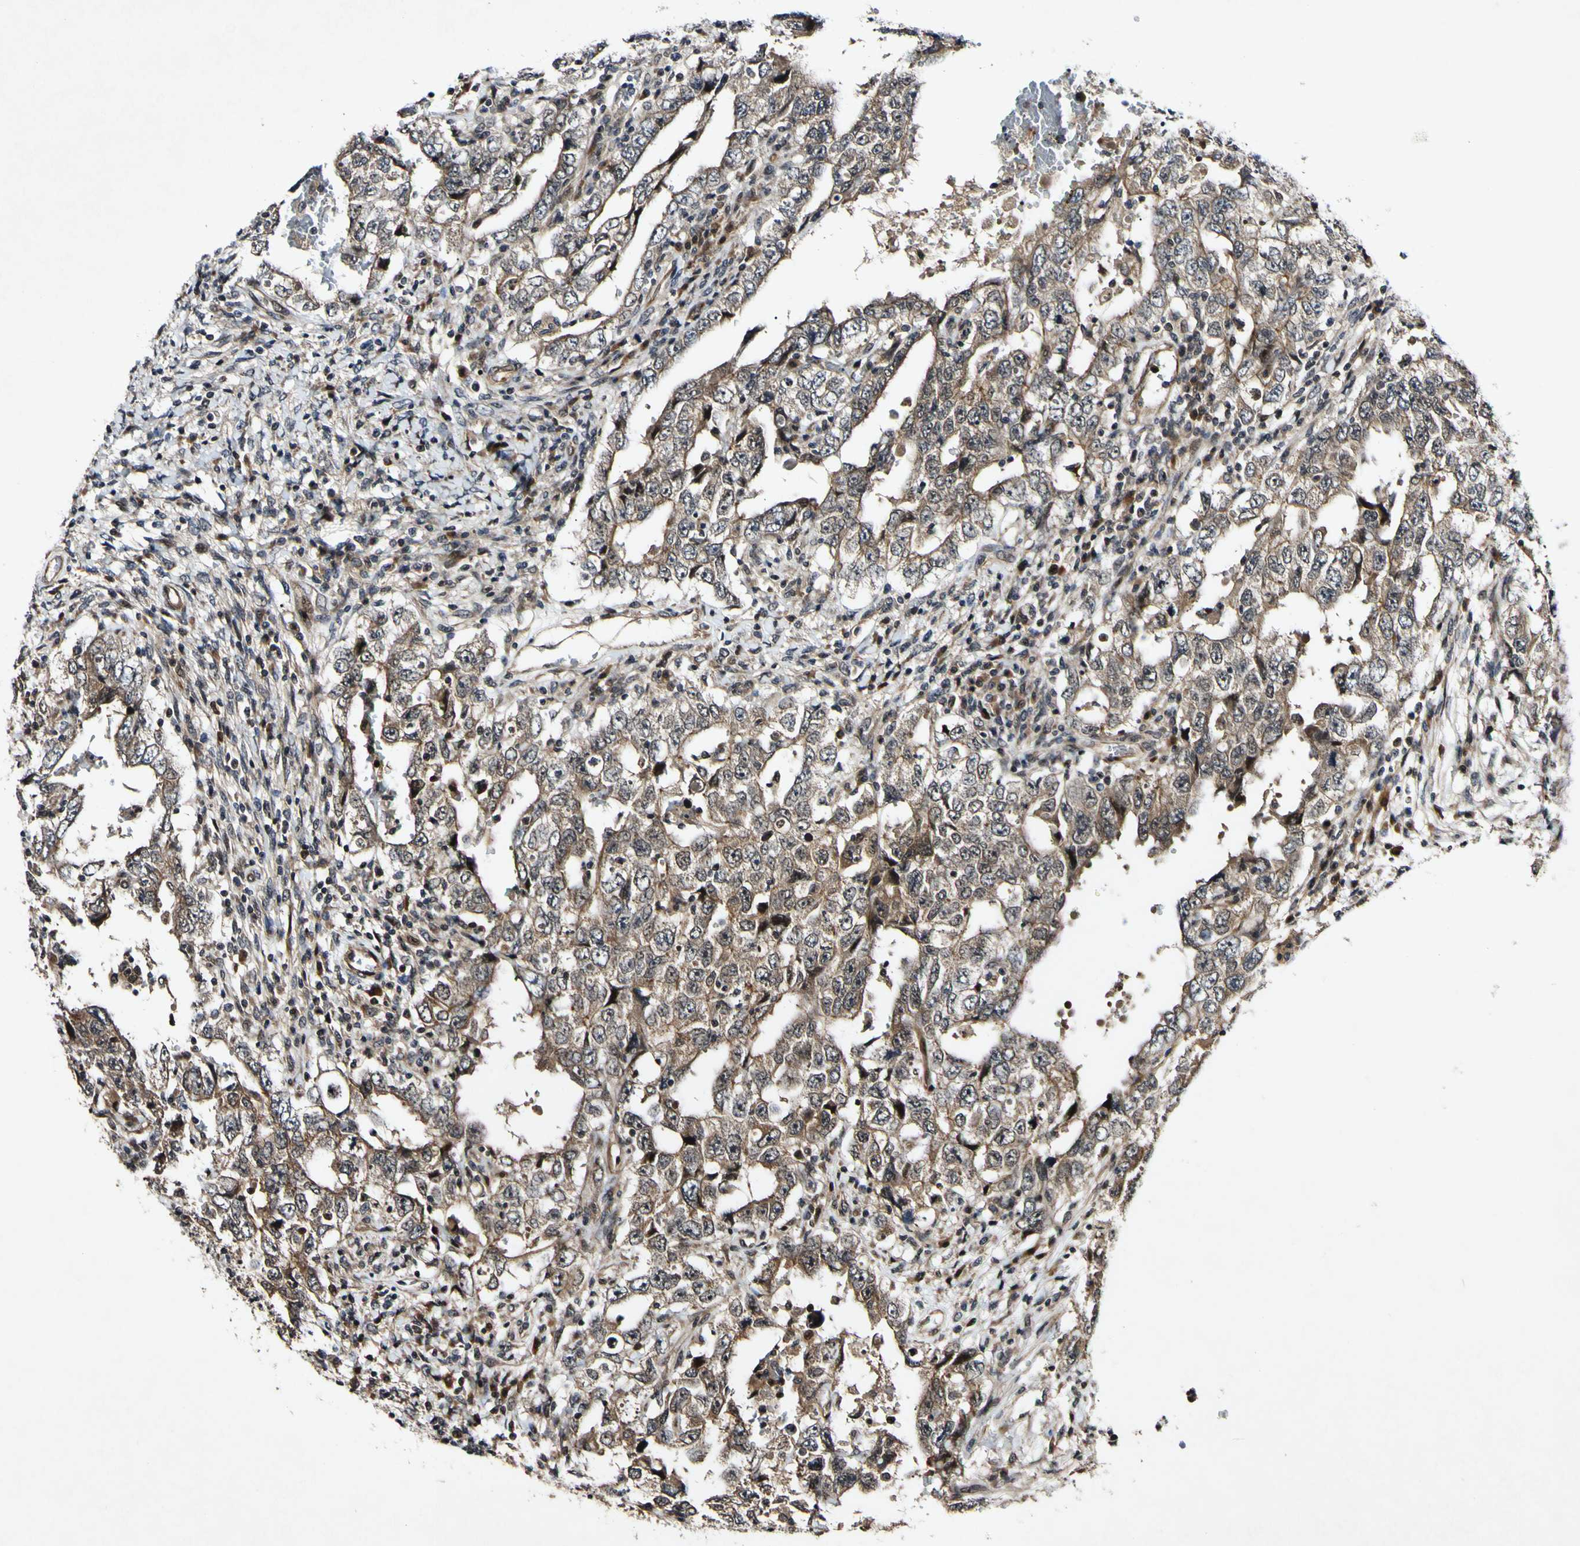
{"staining": {"intensity": "moderate", "quantity": ">75%", "location": "cytoplasmic/membranous"}, "tissue": "testis cancer", "cell_type": "Tumor cells", "image_type": "cancer", "snomed": [{"axis": "morphology", "description": "Carcinoma, Embryonal, NOS"}, {"axis": "topography", "description": "Testis"}], "caption": "Immunohistochemistry (IHC) histopathology image of testis cancer (embryonal carcinoma) stained for a protein (brown), which demonstrates medium levels of moderate cytoplasmic/membranous positivity in approximately >75% of tumor cells.", "gene": "CSNK1E", "patient": {"sex": "male", "age": 26}}